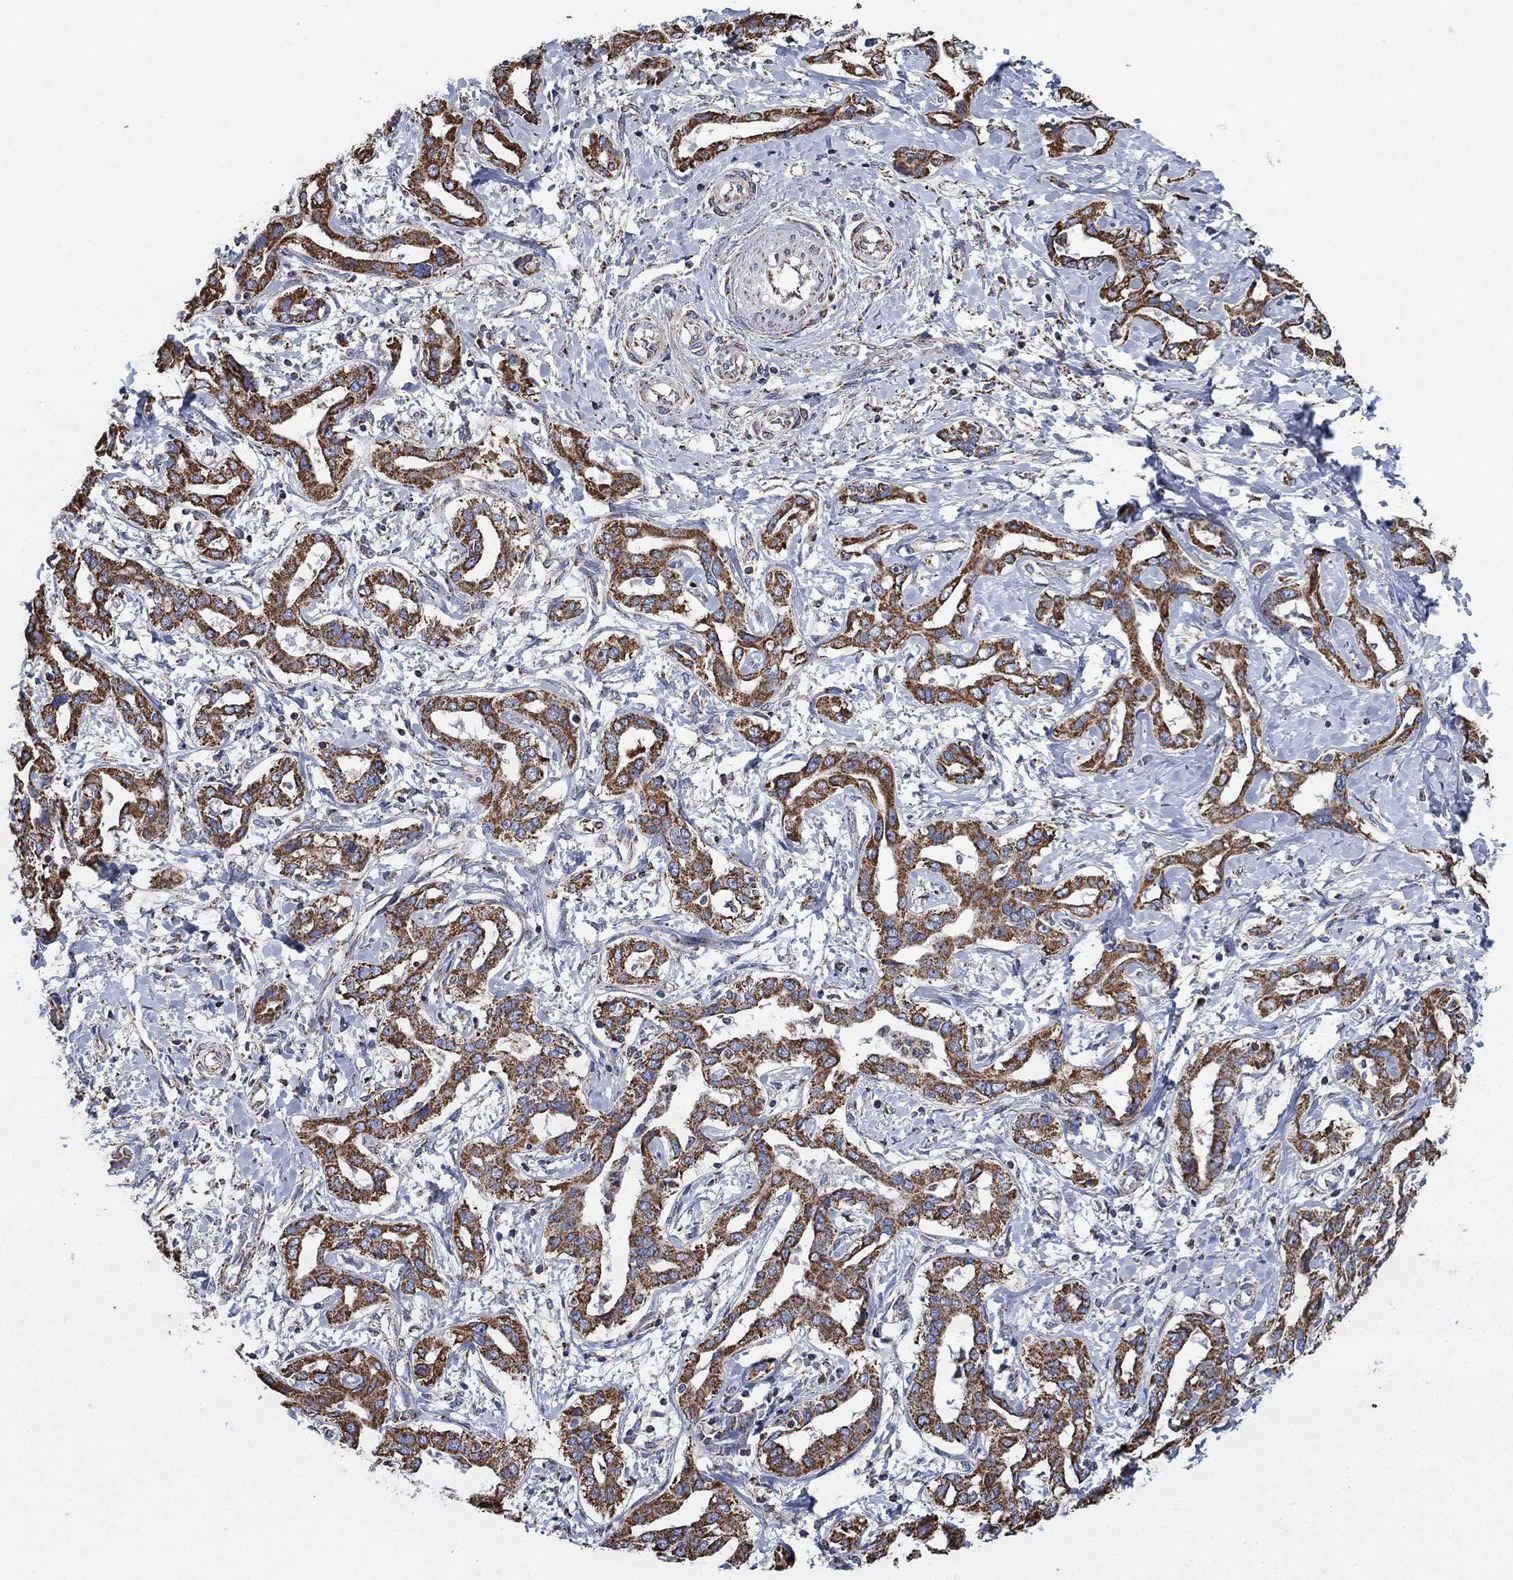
{"staining": {"intensity": "strong", "quantity": ">75%", "location": "cytoplasmic/membranous"}, "tissue": "liver cancer", "cell_type": "Tumor cells", "image_type": "cancer", "snomed": [{"axis": "morphology", "description": "Cholangiocarcinoma"}, {"axis": "topography", "description": "Liver"}], "caption": "This photomicrograph displays cholangiocarcinoma (liver) stained with immunohistochemistry (IHC) to label a protein in brown. The cytoplasmic/membranous of tumor cells show strong positivity for the protein. Nuclei are counter-stained blue.", "gene": "C9orf85", "patient": {"sex": "male", "age": 59}}